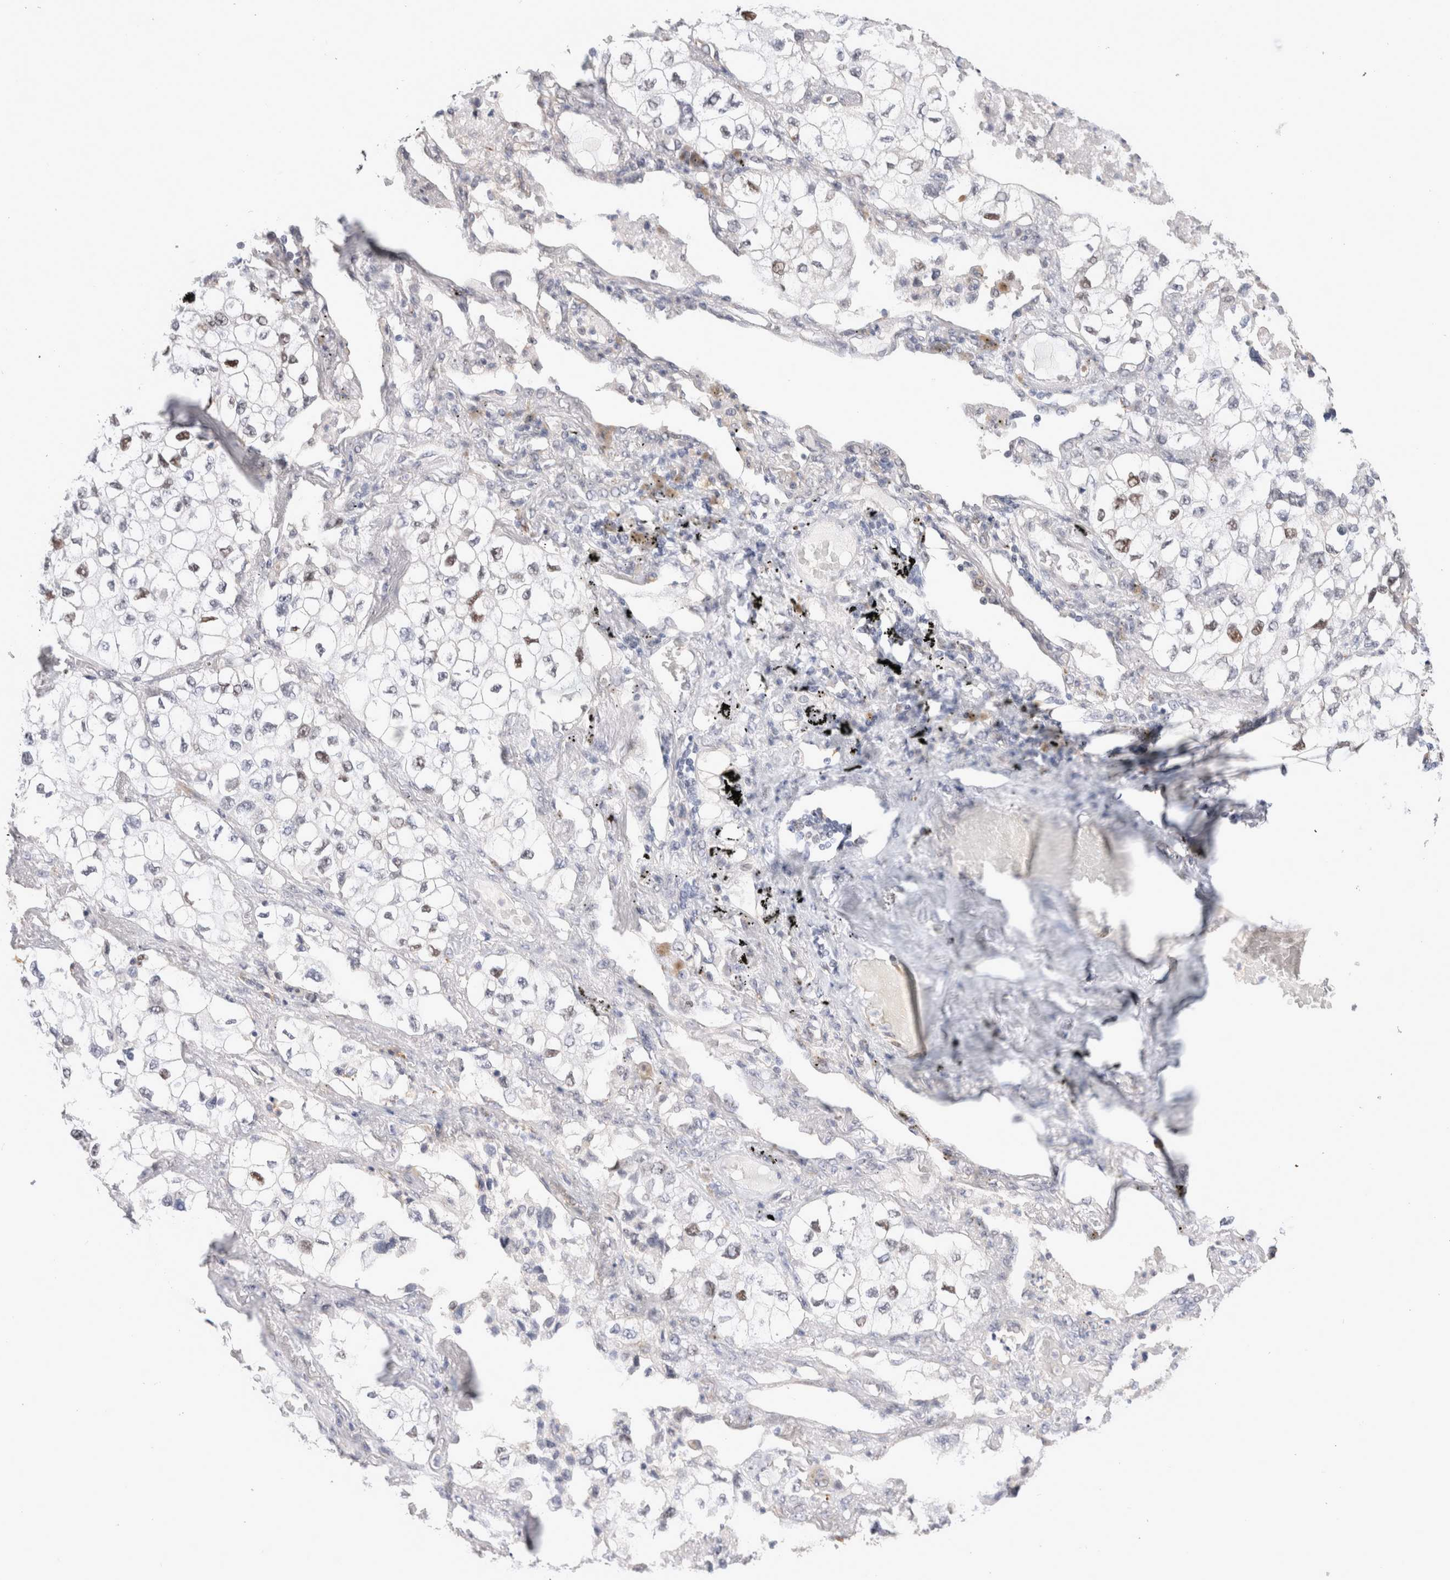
{"staining": {"intensity": "weak", "quantity": "<25%", "location": "nuclear"}, "tissue": "lung cancer", "cell_type": "Tumor cells", "image_type": "cancer", "snomed": [{"axis": "morphology", "description": "Adenocarcinoma, NOS"}, {"axis": "topography", "description": "Lung"}], "caption": "Lung adenocarcinoma was stained to show a protein in brown. There is no significant staining in tumor cells.", "gene": "KNL1", "patient": {"sex": "male", "age": 63}}